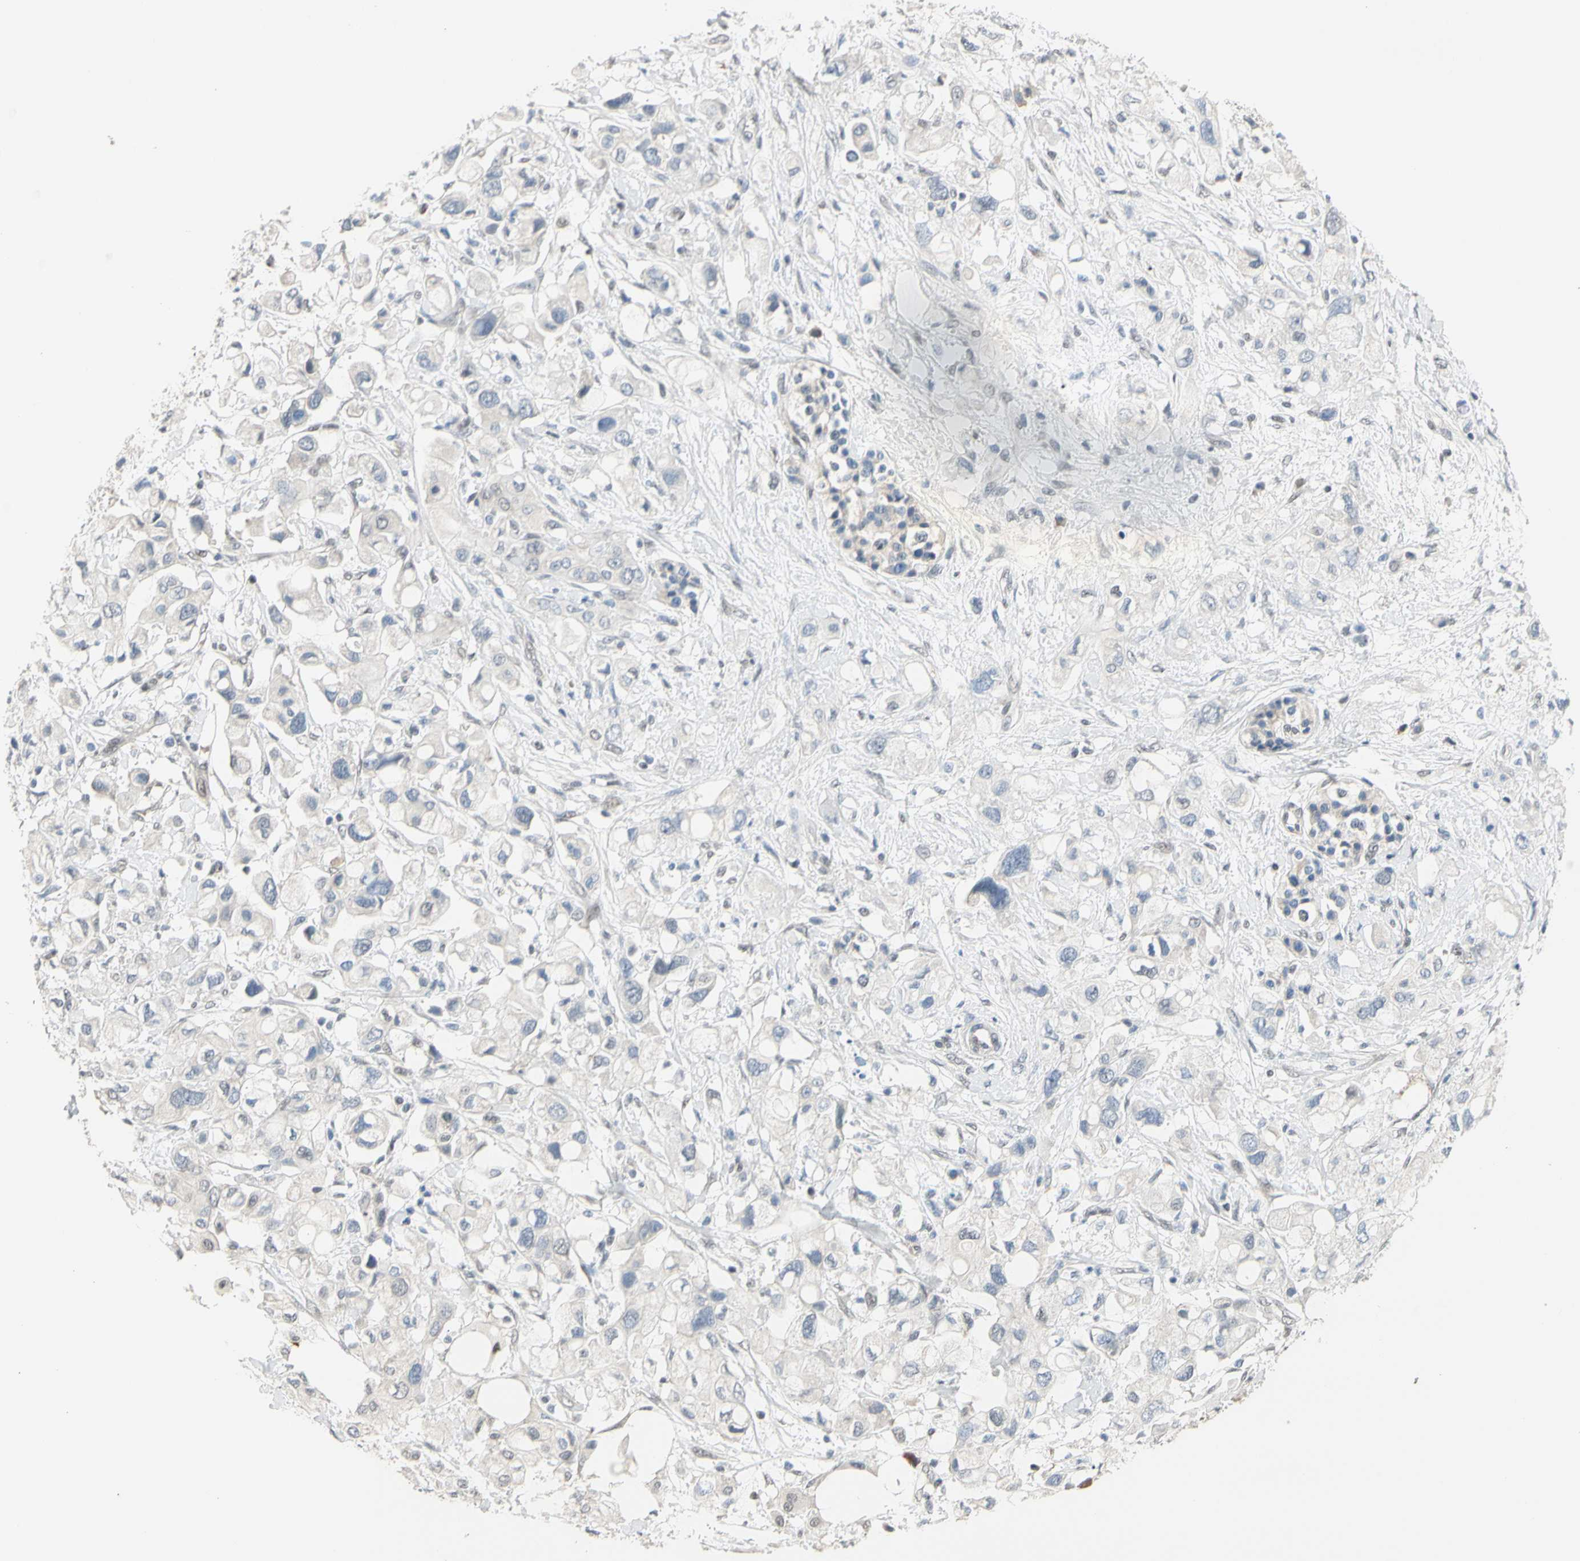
{"staining": {"intensity": "negative", "quantity": "none", "location": "none"}, "tissue": "pancreatic cancer", "cell_type": "Tumor cells", "image_type": "cancer", "snomed": [{"axis": "morphology", "description": "Adenocarcinoma, NOS"}, {"axis": "topography", "description": "Pancreas"}], "caption": "Immunohistochemistry (IHC) micrograph of neoplastic tissue: pancreatic adenocarcinoma stained with DAB exhibits no significant protein expression in tumor cells.", "gene": "GREM1", "patient": {"sex": "female", "age": 56}}